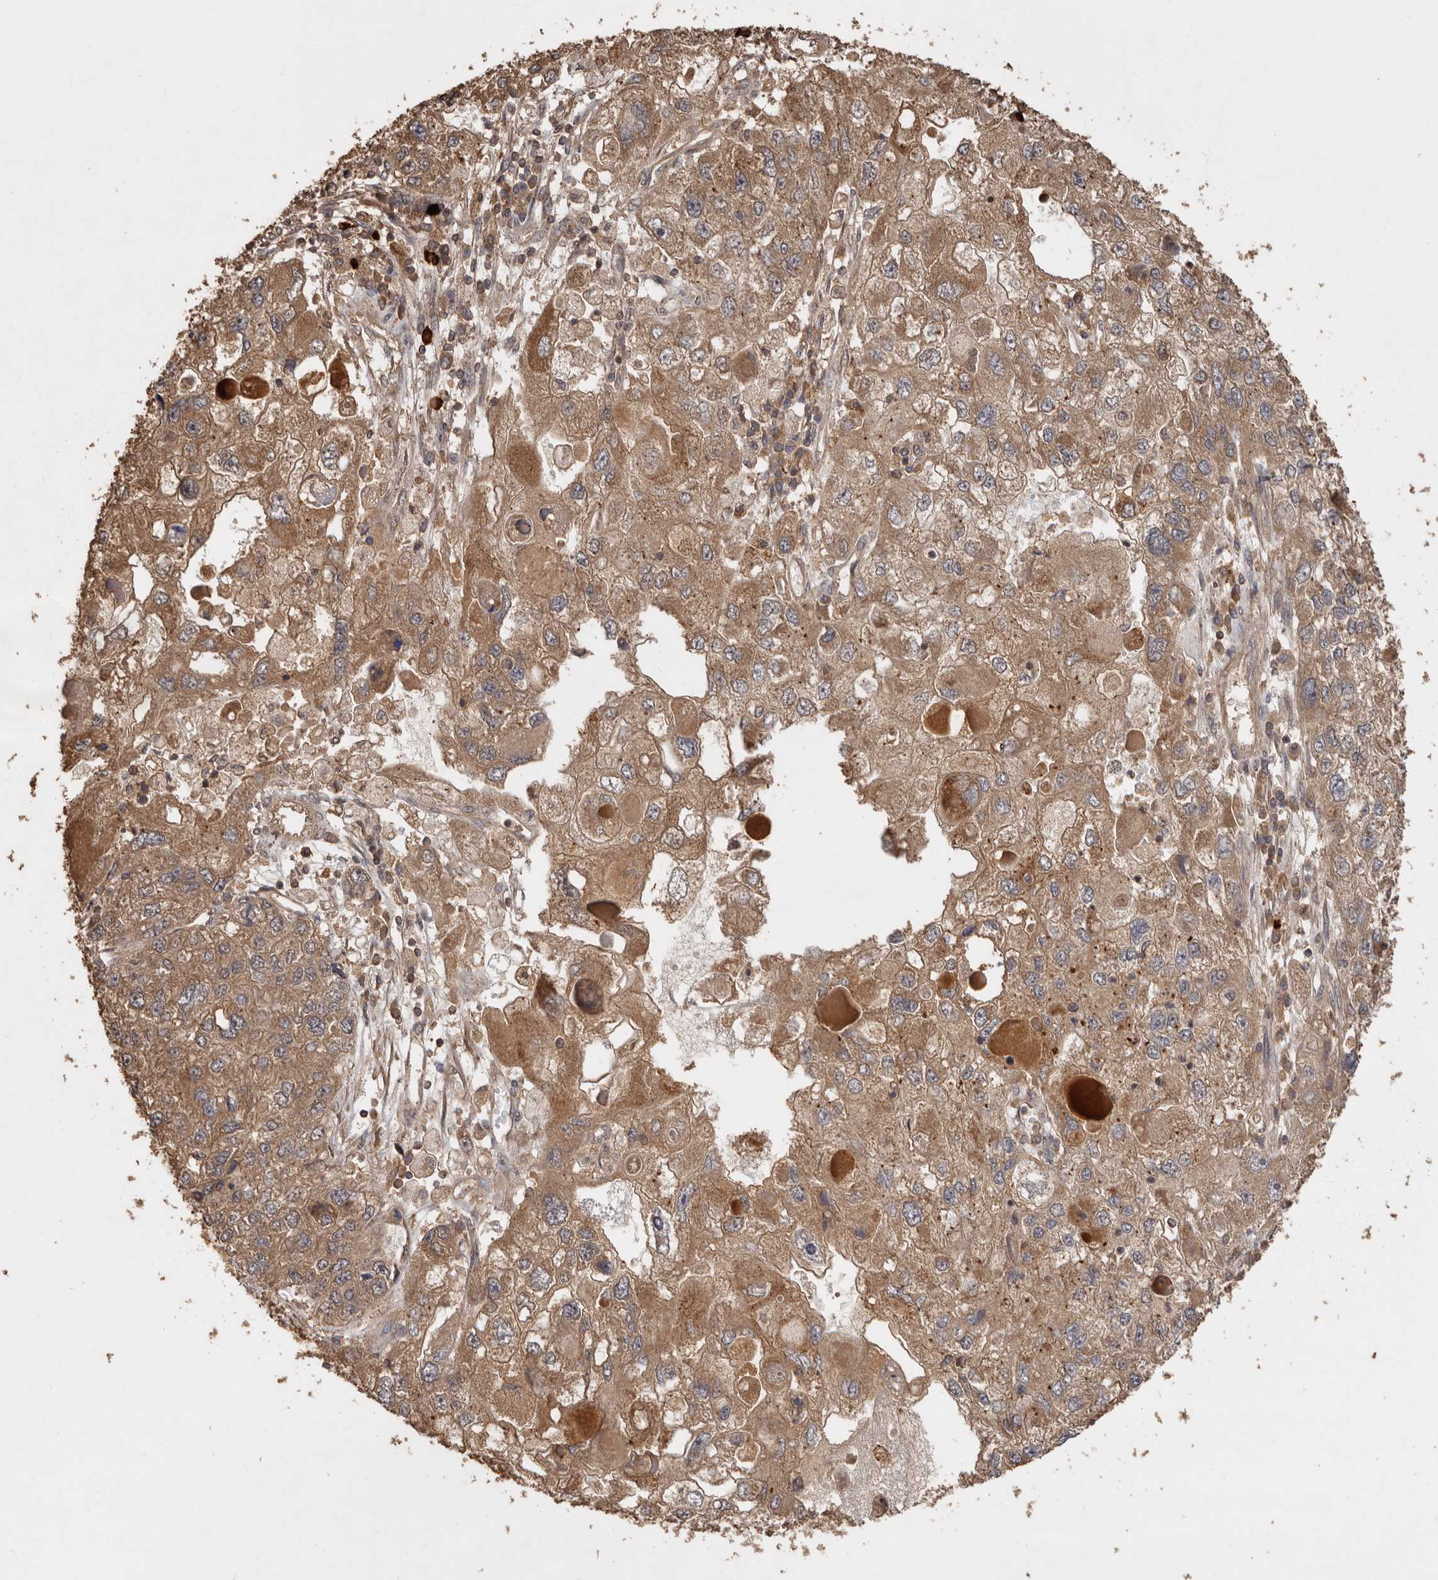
{"staining": {"intensity": "moderate", "quantity": ">75%", "location": "cytoplasmic/membranous"}, "tissue": "endometrial cancer", "cell_type": "Tumor cells", "image_type": "cancer", "snomed": [{"axis": "morphology", "description": "Adenocarcinoma, NOS"}, {"axis": "topography", "description": "Endometrium"}], "caption": "Moderate cytoplasmic/membranous expression is seen in approximately >75% of tumor cells in endometrial cancer.", "gene": "RWDD1", "patient": {"sex": "female", "age": 49}}